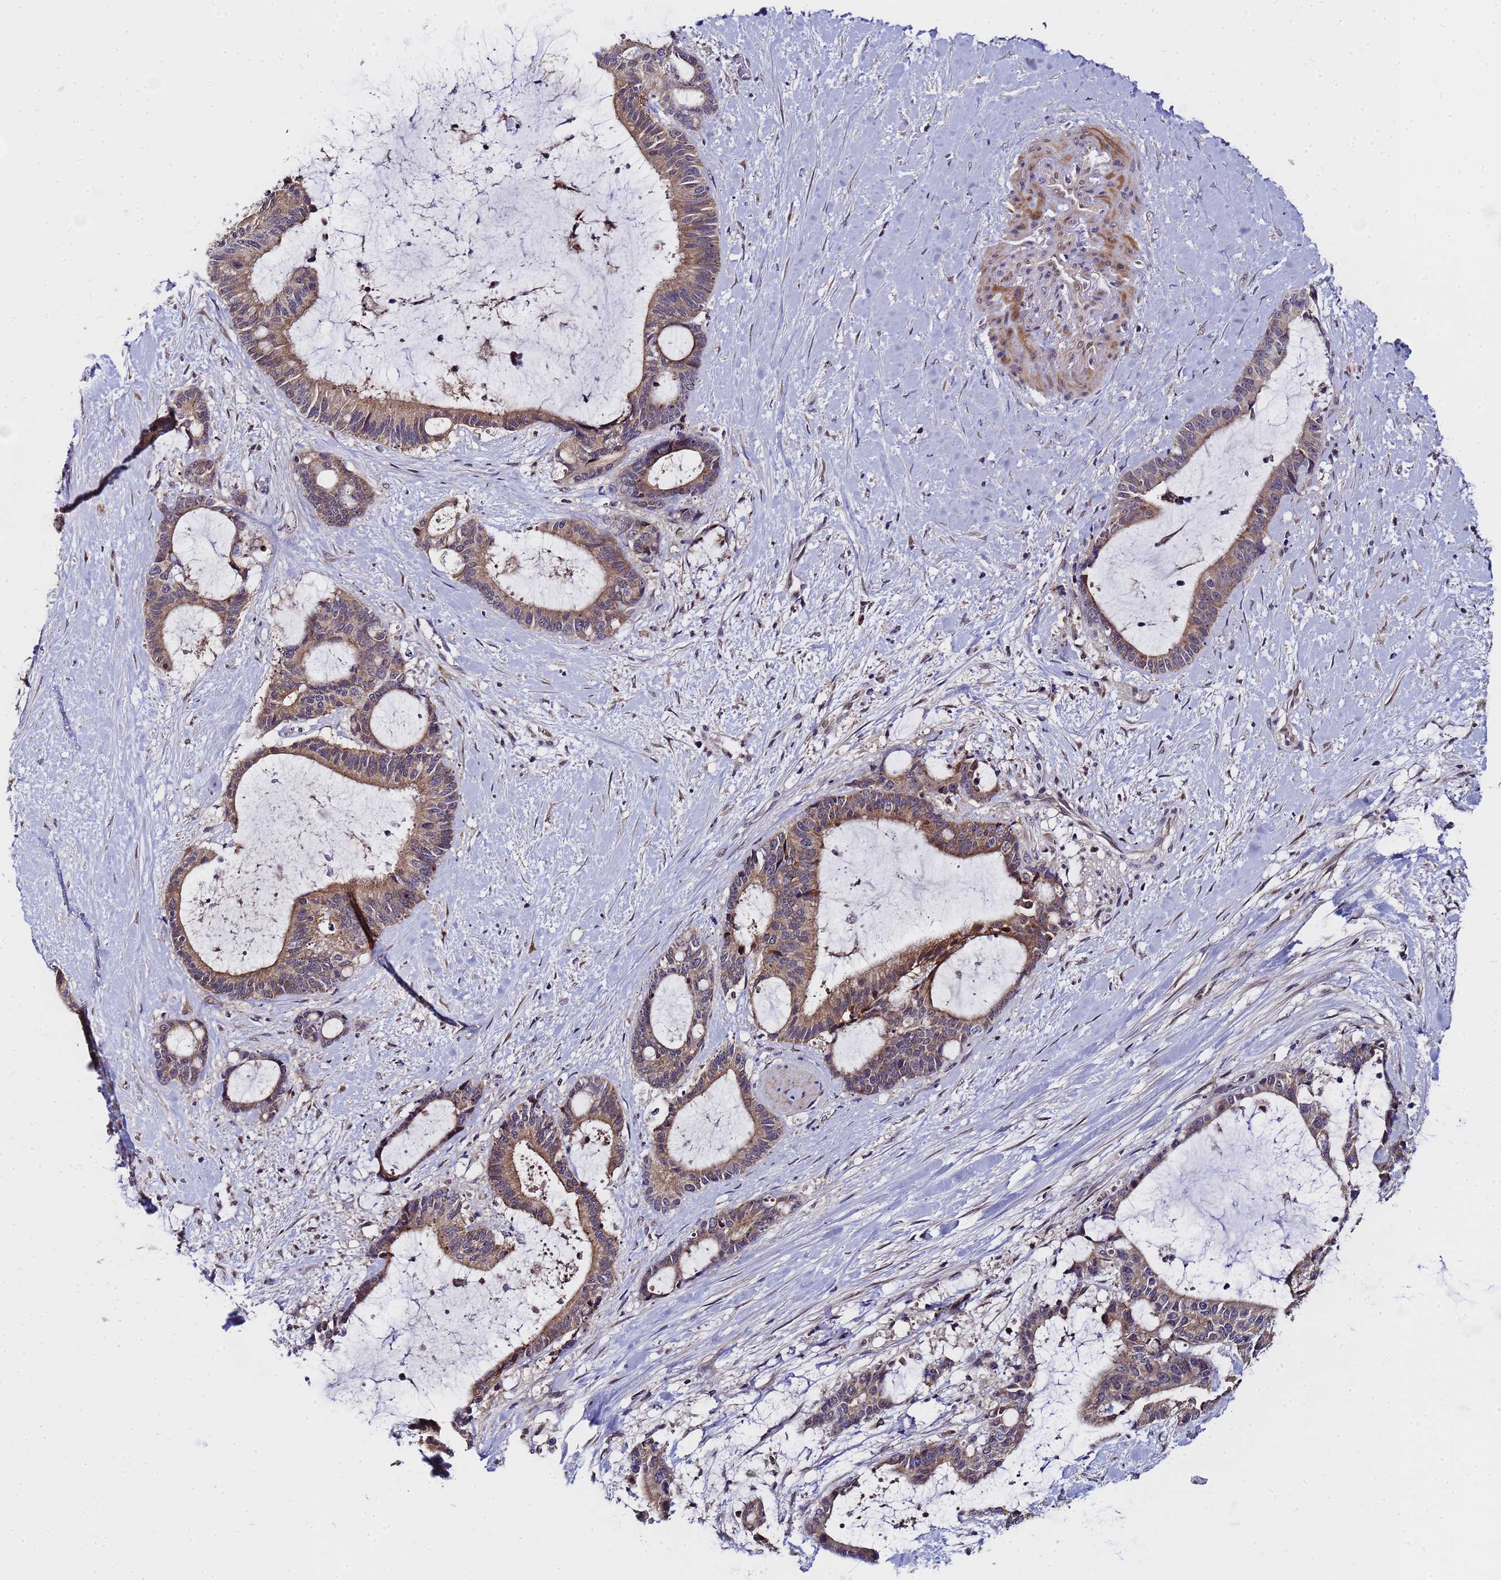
{"staining": {"intensity": "moderate", "quantity": ">75%", "location": "cytoplasmic/membranous"}, "tissue": "liver cancer", "cell_type": "Tumor cells", "image_type": "cancer", "snomed": [{"axis": "morphology", "description": "Normal tissue, NOS"}, {"axis": "morphology", "description": "Cholangiocarcinoma"}, {"axis": "topography", "description": "Liver"}, {"axis": "topography", "description": "Peripheral nerve tissue"}], "caption": "Cholangiocarcinoma (liver) was stained to show a protein in brown. There is medium levels of moderate cytoplasmic/membranous positivity in approximately >75% of tumor cells.", "gene": "ANAPC13", "patient": {"sex": "female", "age": 73}}